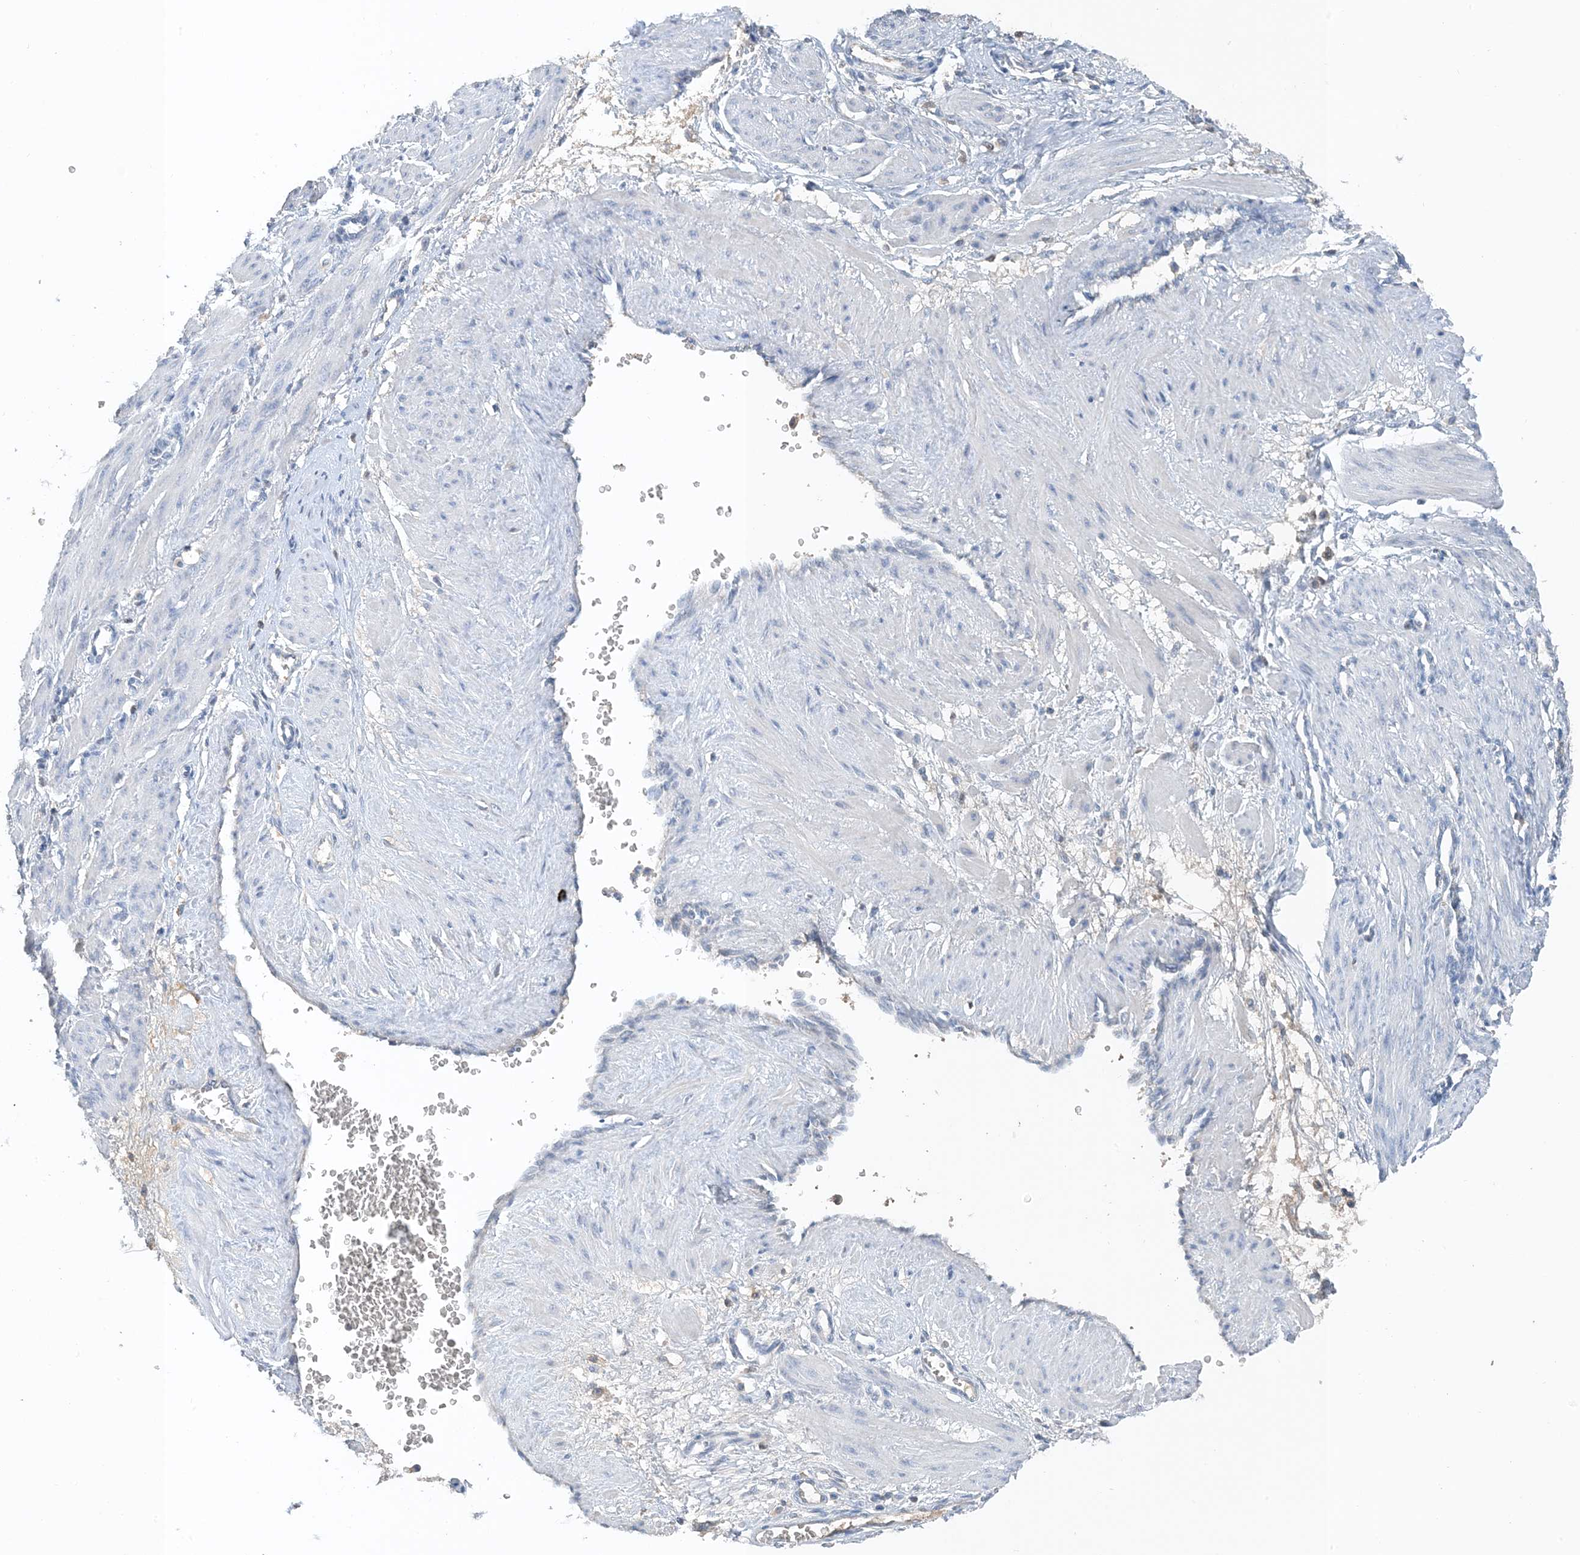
{"staining": {"intensity": "negative", "quantity": "none", "location": "none"}, "tissue": "smooth muscle", "cell_type": "Smooth muscle cells", "image_type": "normal", "snomed": [{"axis": "morphology", "description": "Normal tissue, NOS"}, {"axis": "topography", "description": "Endometrium"}], "caption": "This is an IHC histopathology image of unremarkable smooth muscle. There is no expression in smooth muscle cells.", "gene": "CTRL", "patient": {"sex": "female", "age": 33}}